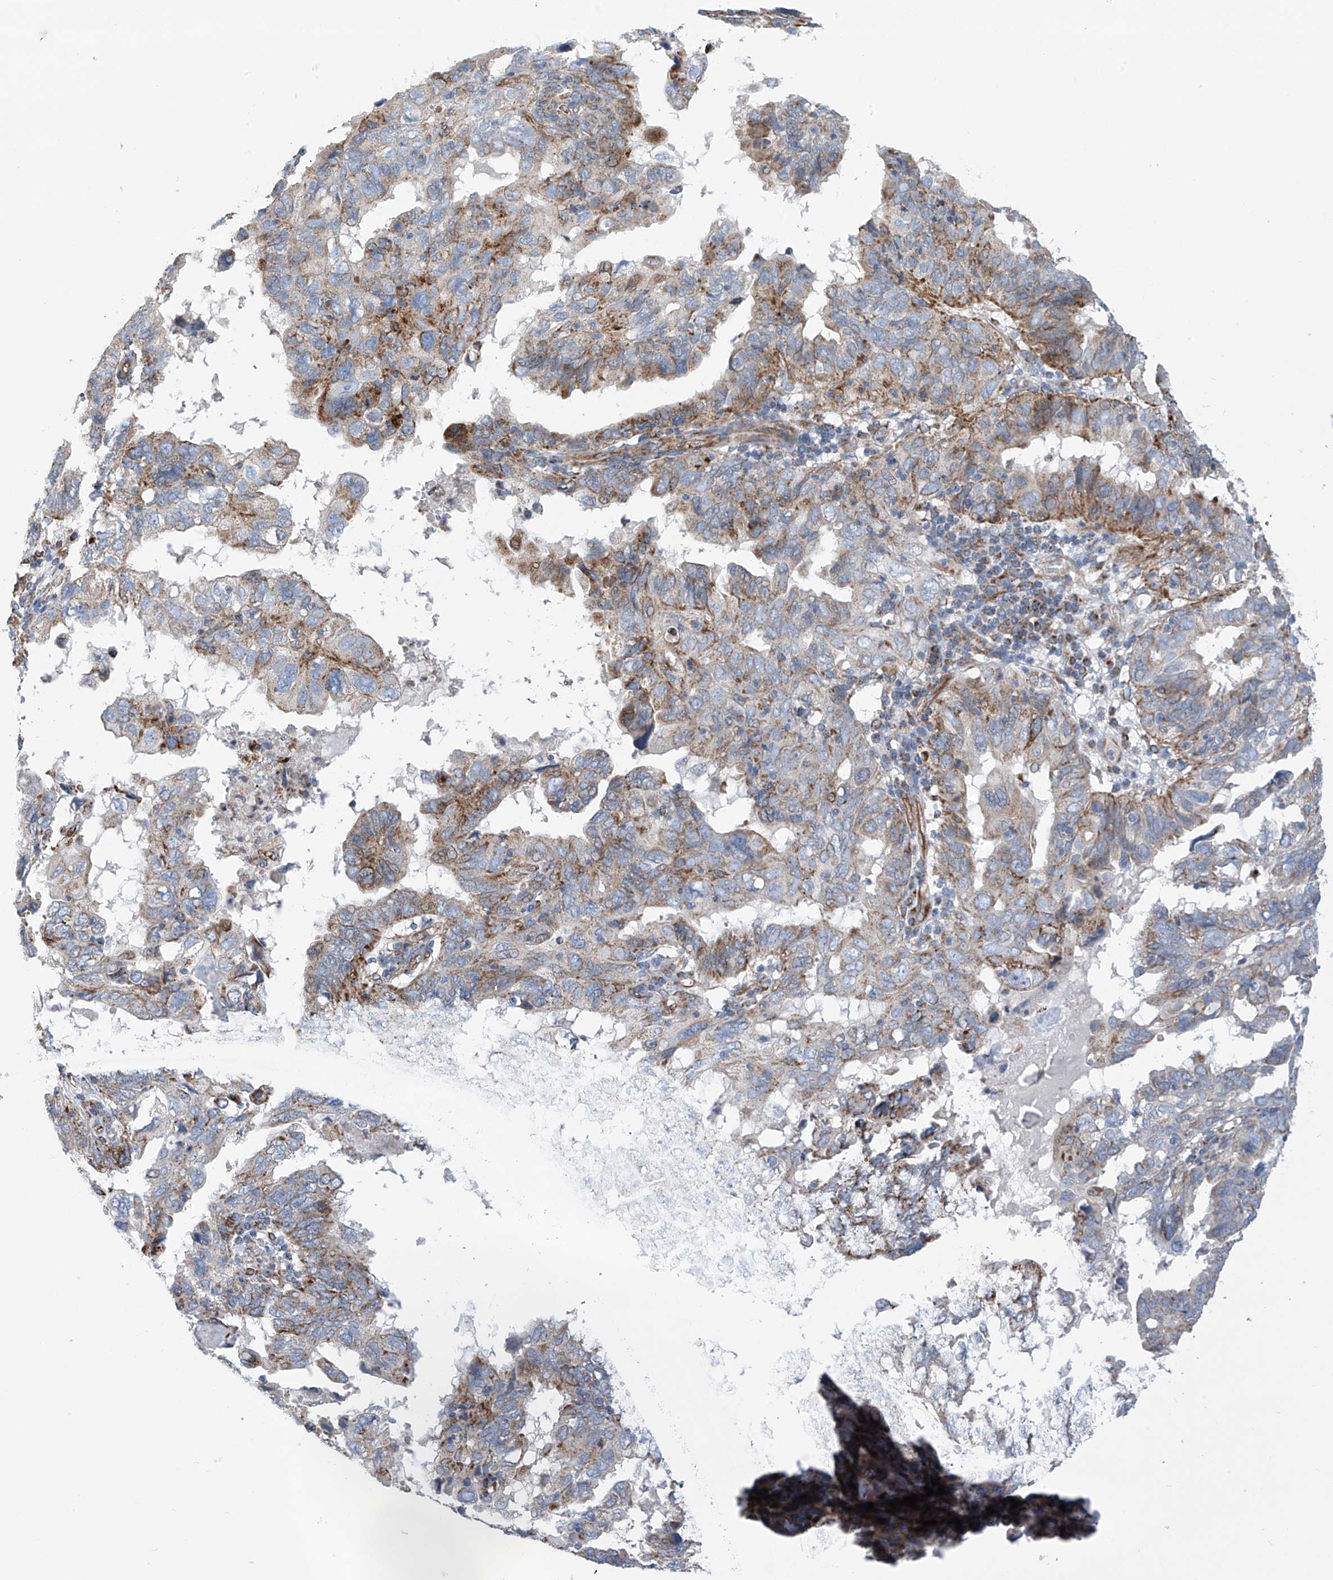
{"staining": {"intensity": "moderate", "quantity": "25%-75%", "location": "cytoplasmic/membranous"}, "tissue": "endometrial cancer", "cell_type": "Tumor cells", "image_type": "cancer", "snomed": [{"axis": "morphology", "description": "Adenocarcinoma, NOS"}, {"axis": "topography", "description": "Uterus"}], "caption": "This histopathology image reveals immunohistochemistry (IHC) staining of human endometrial adenocarcinoma, with medium moderate cytoplasmic/membranous positivity in about 25%-75% of tumor cells.", "gene": "EIF5B", "patient": {"sex": "female", "age": 77}}